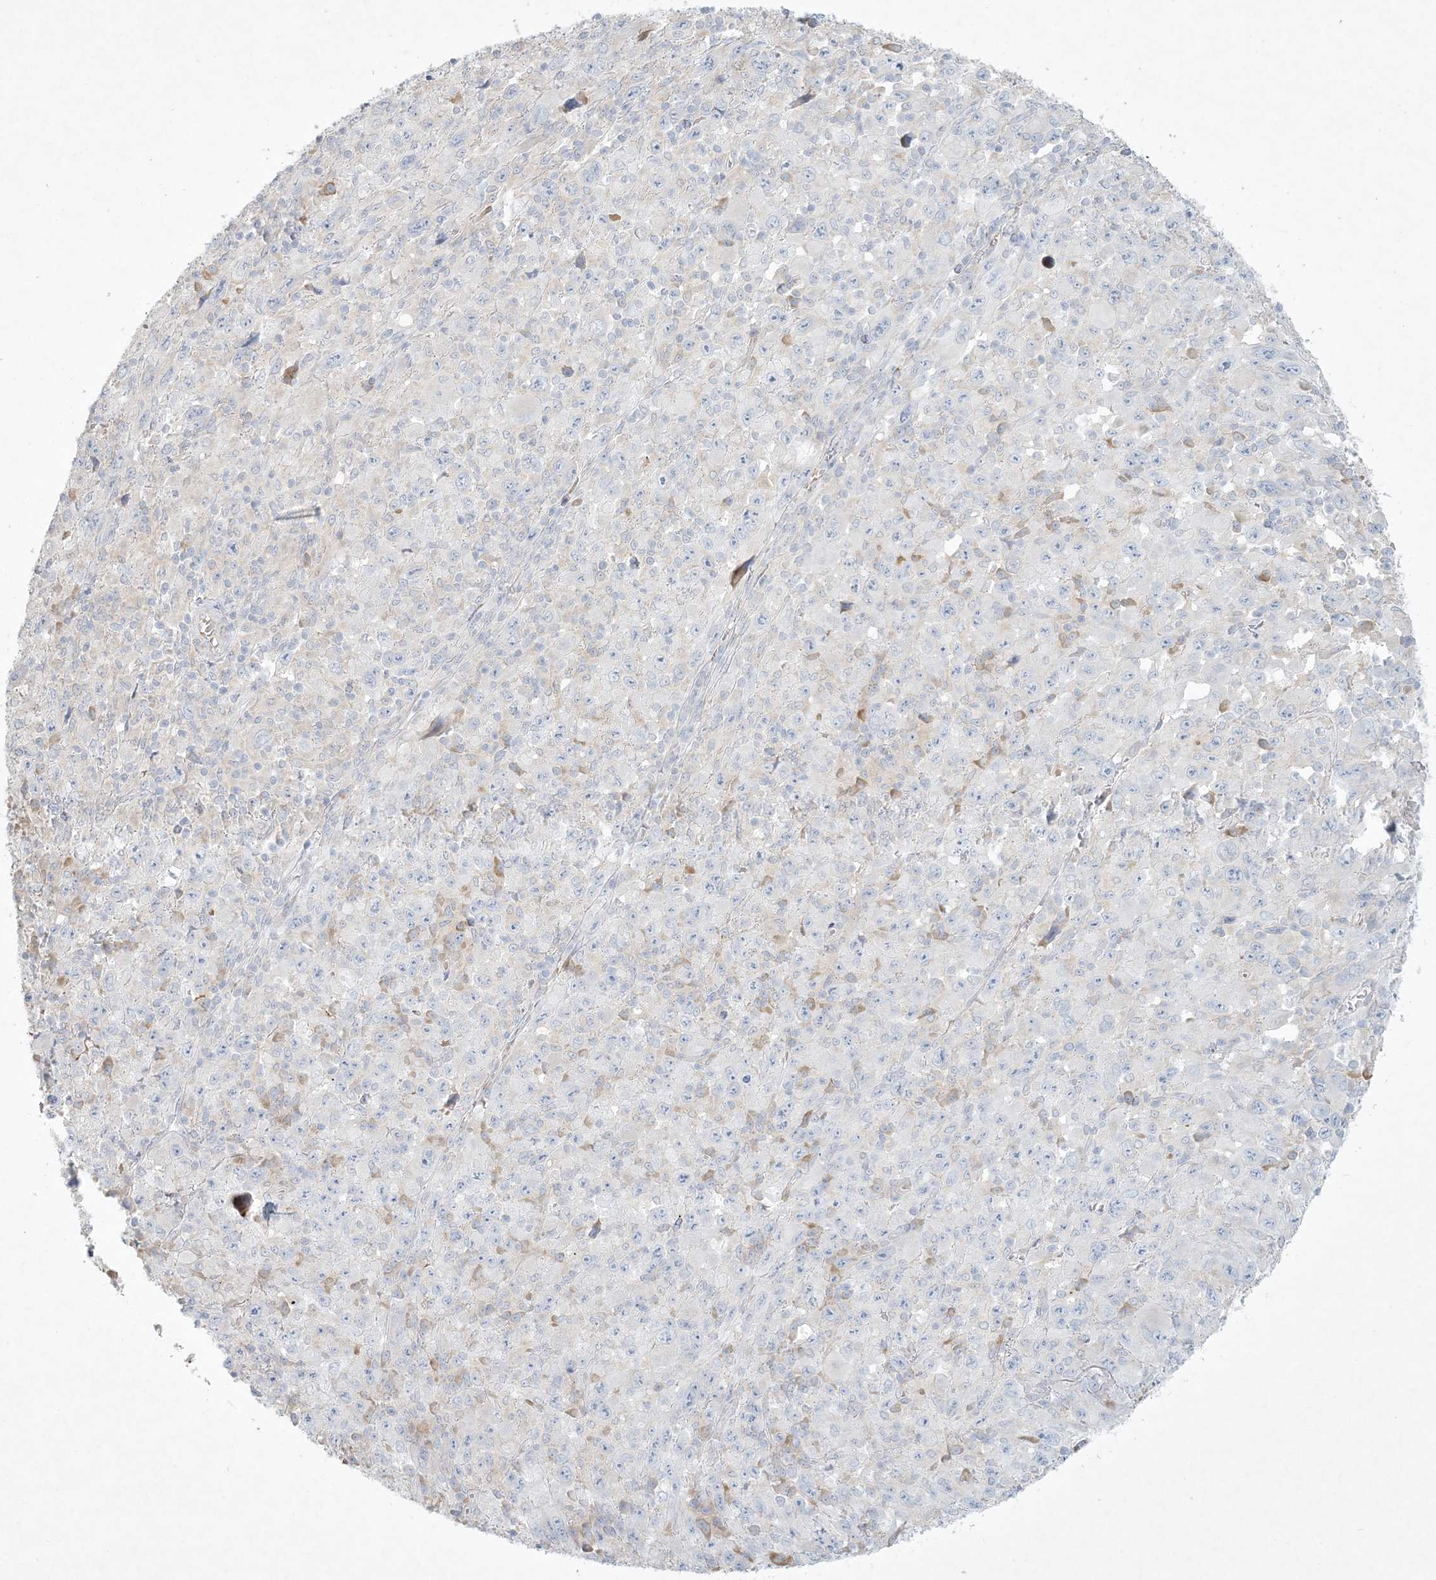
{"staining": {"intensity": "negative", "quantity": "none", "location": "none"}, "tissue": "melanoma", "cell_type": "Tumor cells", "image_type": "cancer", "snomed": [{"axis": "morphology", "description": "Malignant melanoma, Metastatic site"}, {"axis": "topography", "description": "Skin"}], "caption": "High power microscopy micrograph of an immunohistochemistry photomicrograph of malignant melanoma (metastatic site), revealing no significant staining in tumor cells.", "gene": "ZNF385D", "patient": {"sex": "female", "age": 56}}